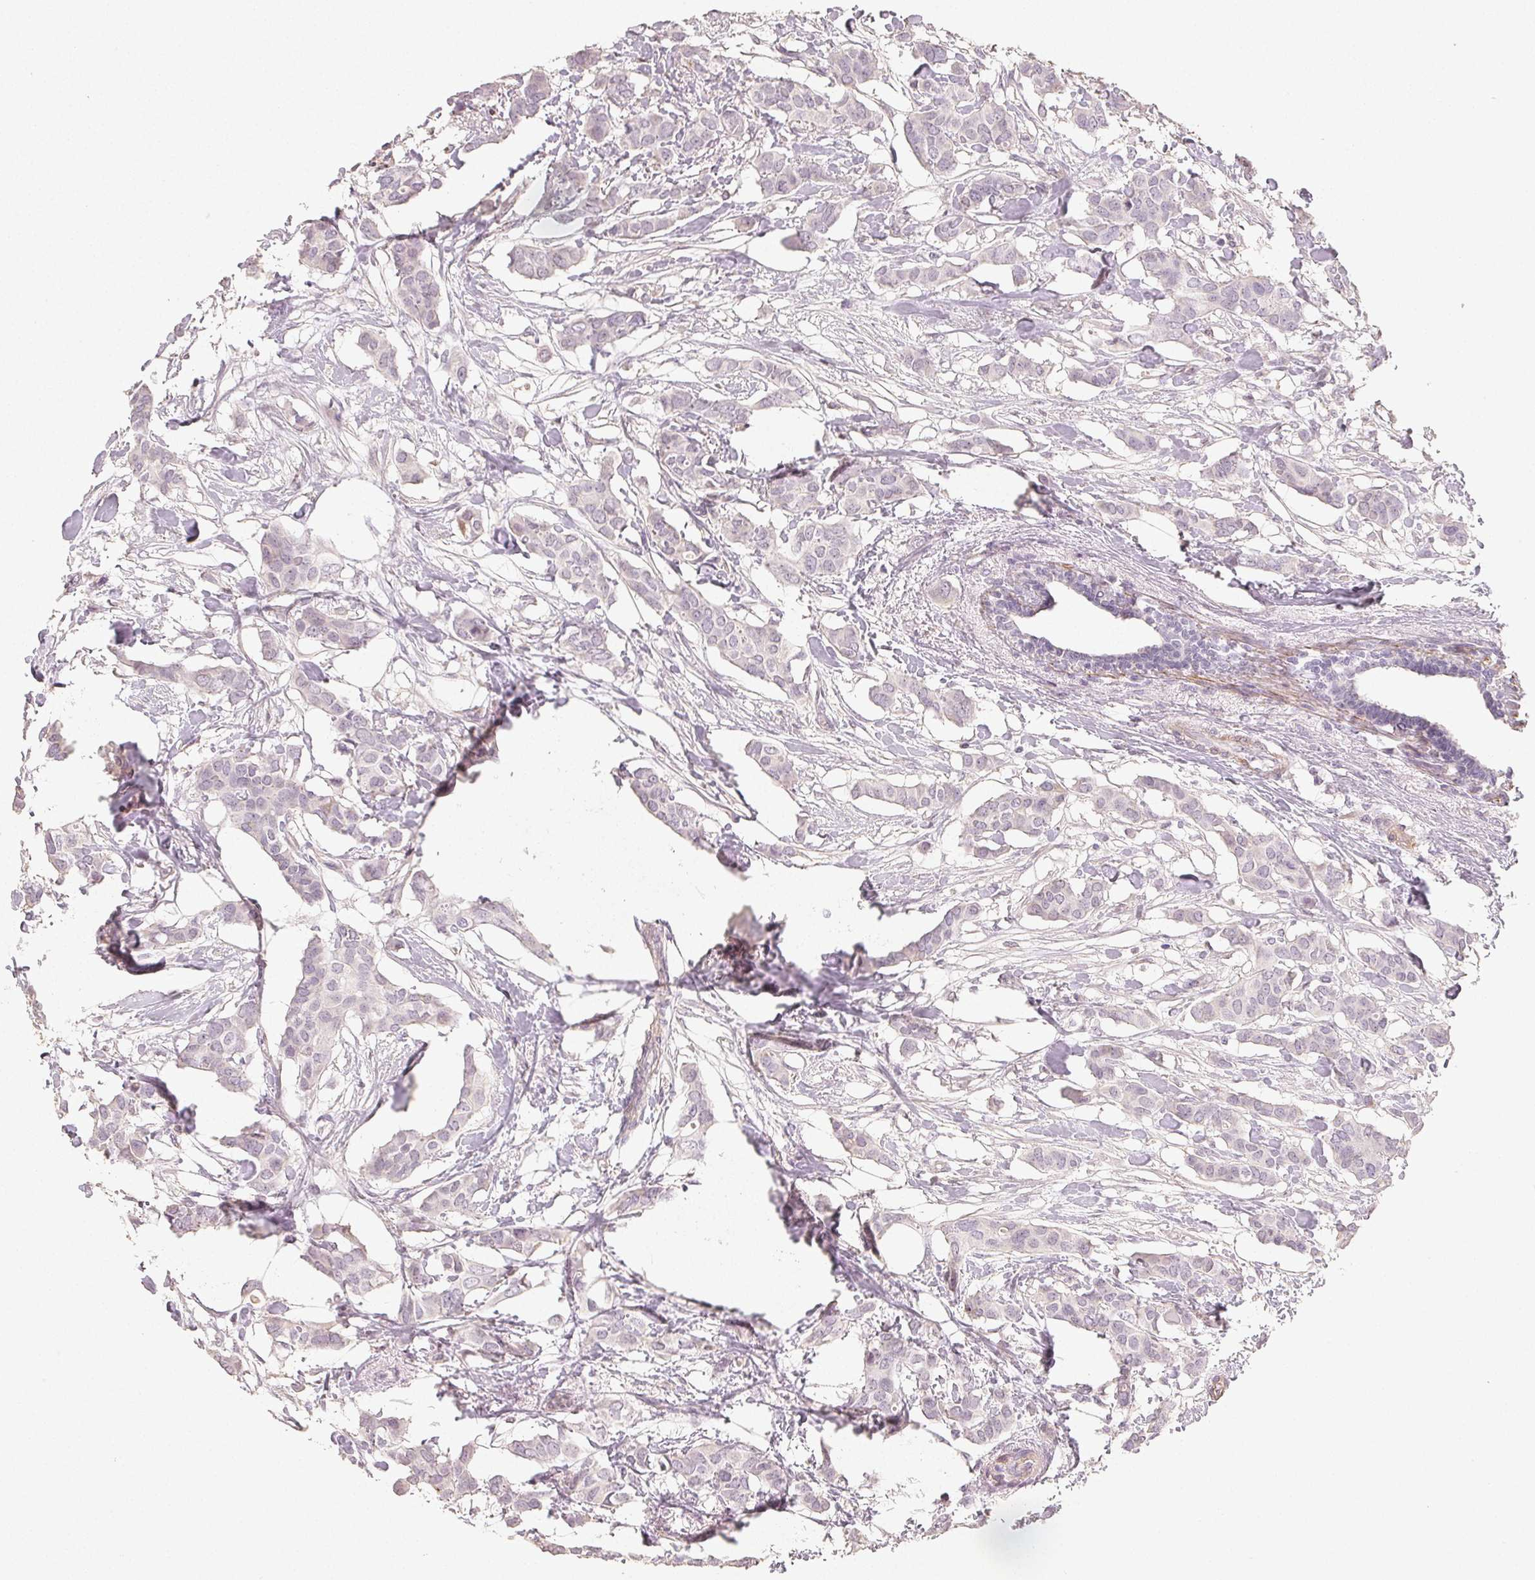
{"staining": {"intensity": "negative", "quantity": "none", "location": "none"}, "tissue": "breast cancer", "cell_type": "Tumor cells", "image_type": "cancer", "snomed": [{"axis": "morphology", "description": "Duct carcinoma"}, {"axis": "topography", "description": "Breast"}], "caption": "Protein analysis of breast cancer shows no significant expression in tumor cells.", "gene": "LRRC23", "patient": {"sex": "female", "age": 62}}